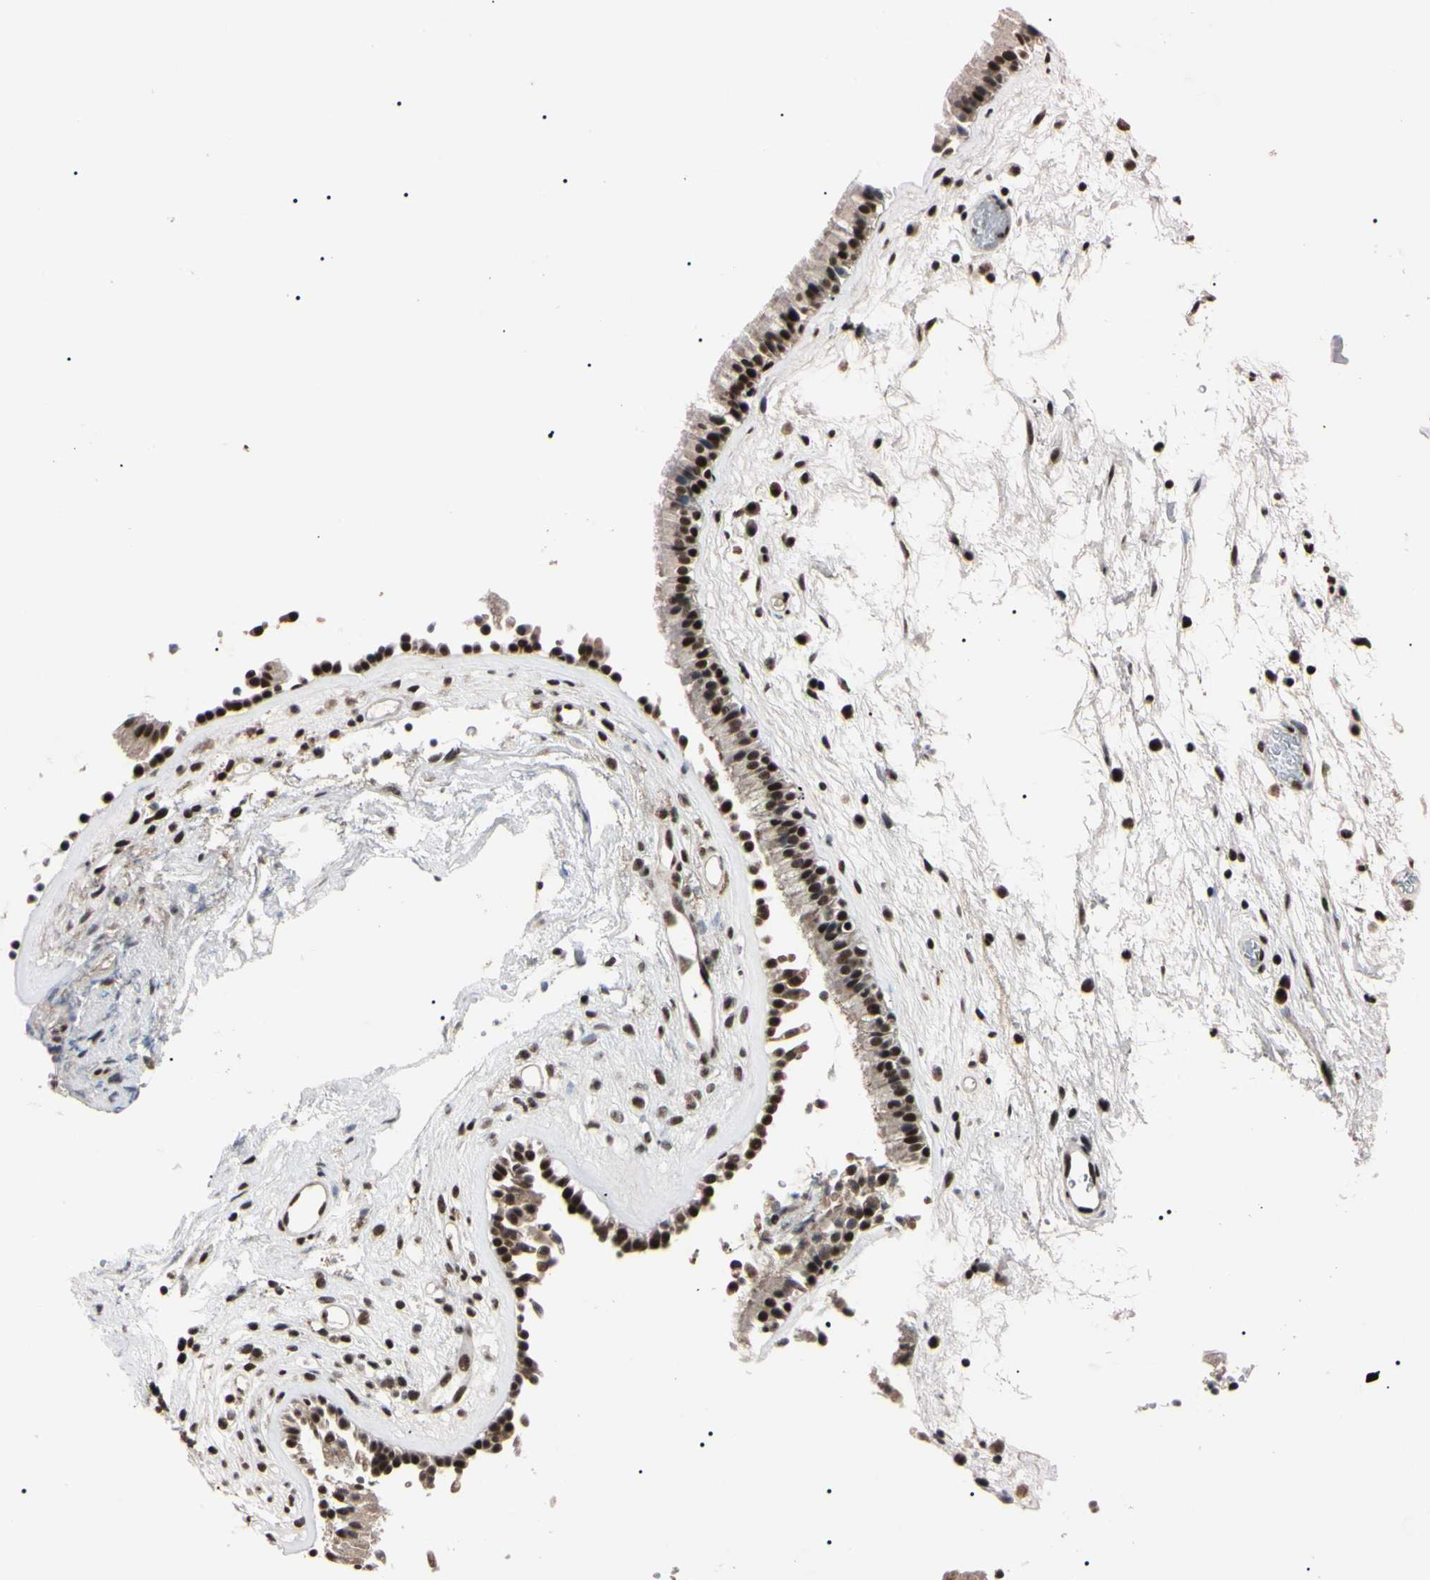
{"staining": {"intensity": "strong", "quantity": ">75%", "location": "cytoplasmic/membranous,nuclear"}, "tissue": "nasopharynx", "cell_type": "Respiratory epithelial cells", "image_type": "normal", "snomed": [{"axis": "morphology", "description": "Normal tissue, NOS"}, {"axis": "morphology", "description": "Inflammation, NOS"}, {"axis": "topography", "description": "Nasopharynx"}], "caption": "Nasopharynx stained with a brown dye reveals strong cytoplasmic/membranous,nuclear positive expression in about >75% of respiratory epithelial cells.", "gene": "YY1", "patient": {"sex": "male", "age": 48}}